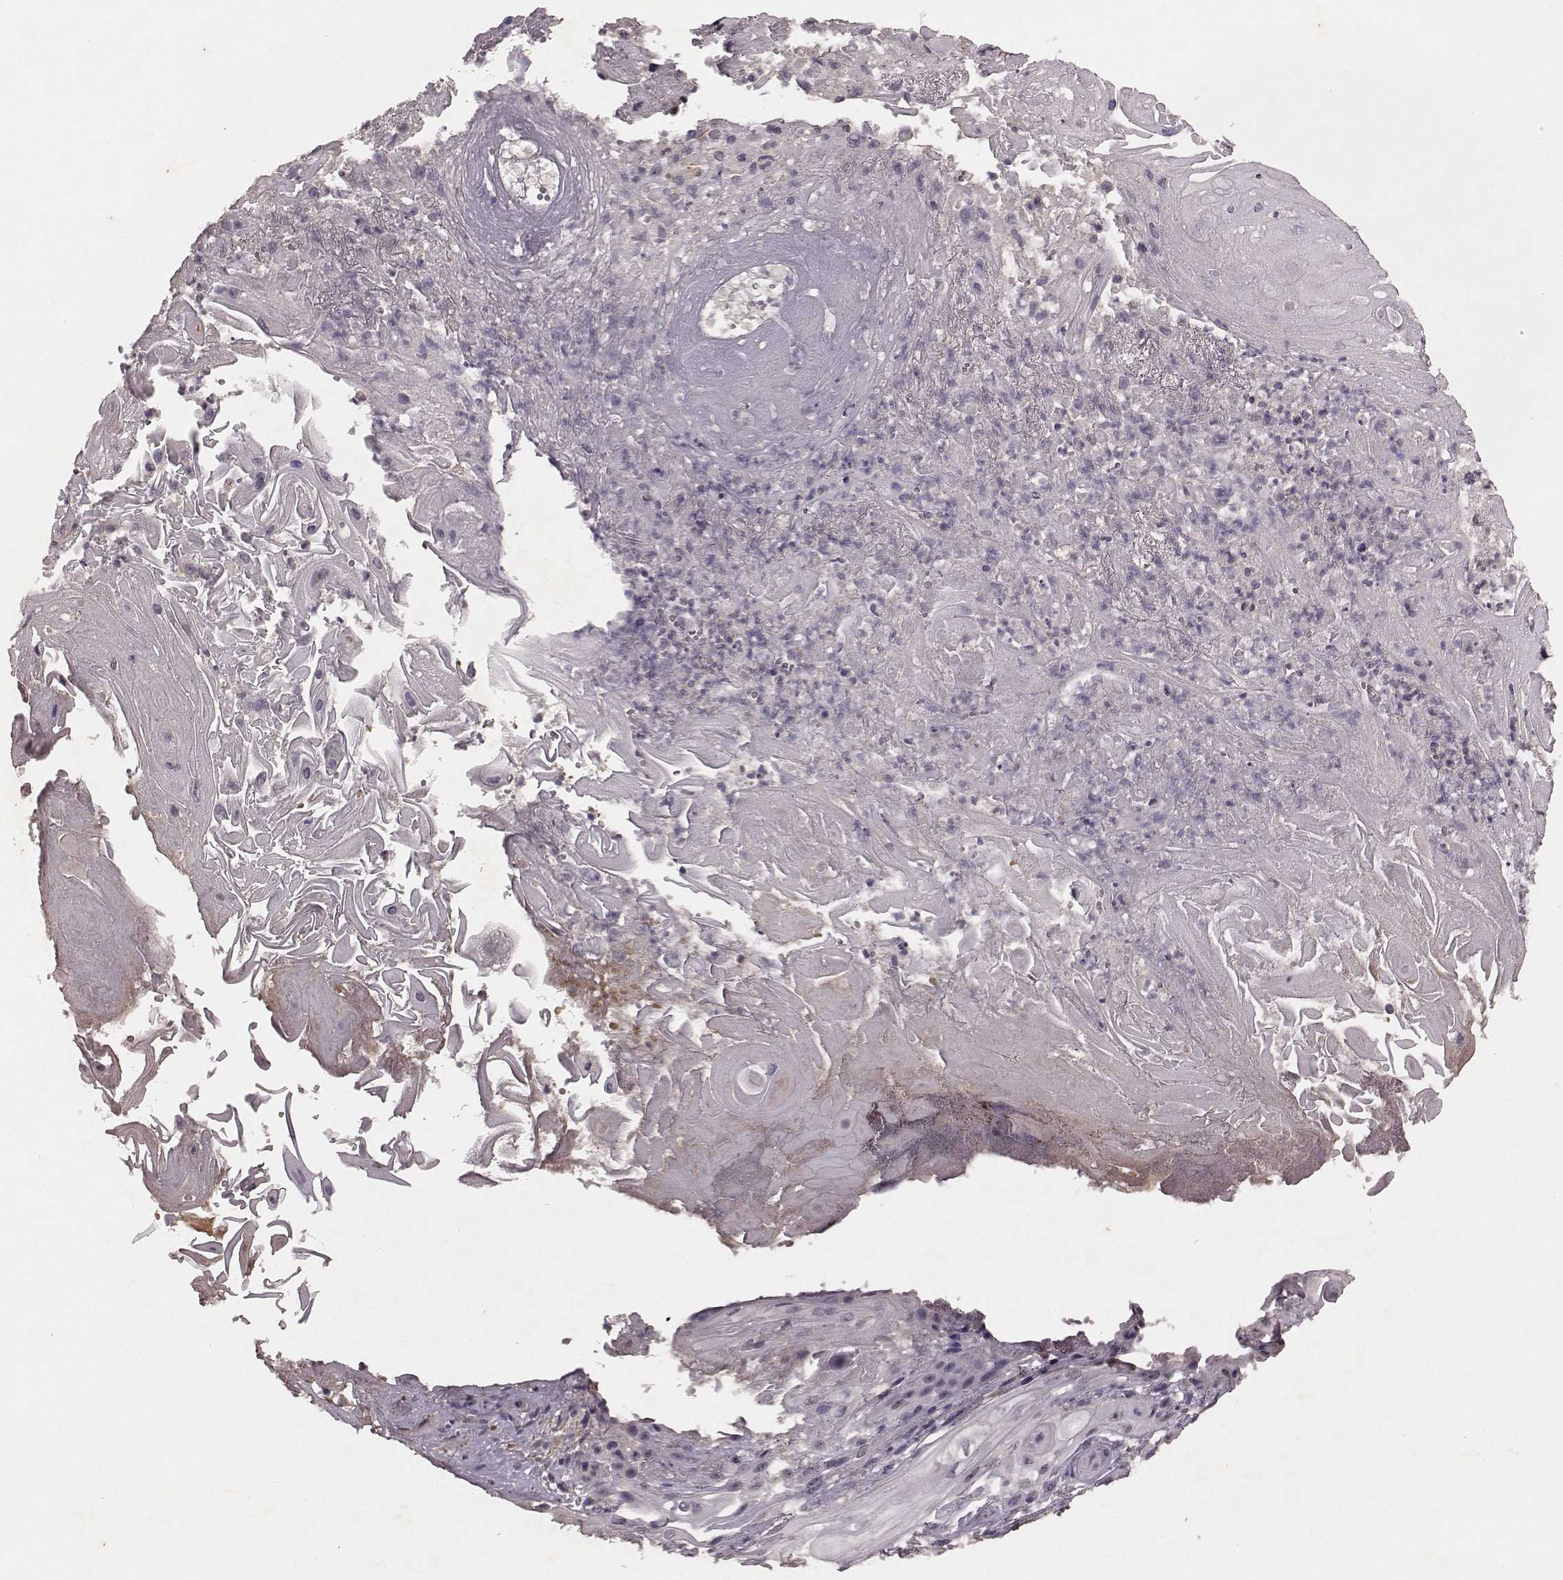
{"staining": {"intensity": "negative", "quantity": "none", "location": "none"}, "tissue": "skin cancer", "cell_type": "Tumor cells", "image_type": "cancer", "snomed": [{"axis": "morphology", "description": "Squamous cell carcinoma, NOS"}, {"axis": "topography", "description": "Skin"}], "caption": "Human skin cancer stained for a protein using IHC shows no expression in tumor cells.", "gene": "FRRS1L", "patient": {"sex": "male", "age": 62}}